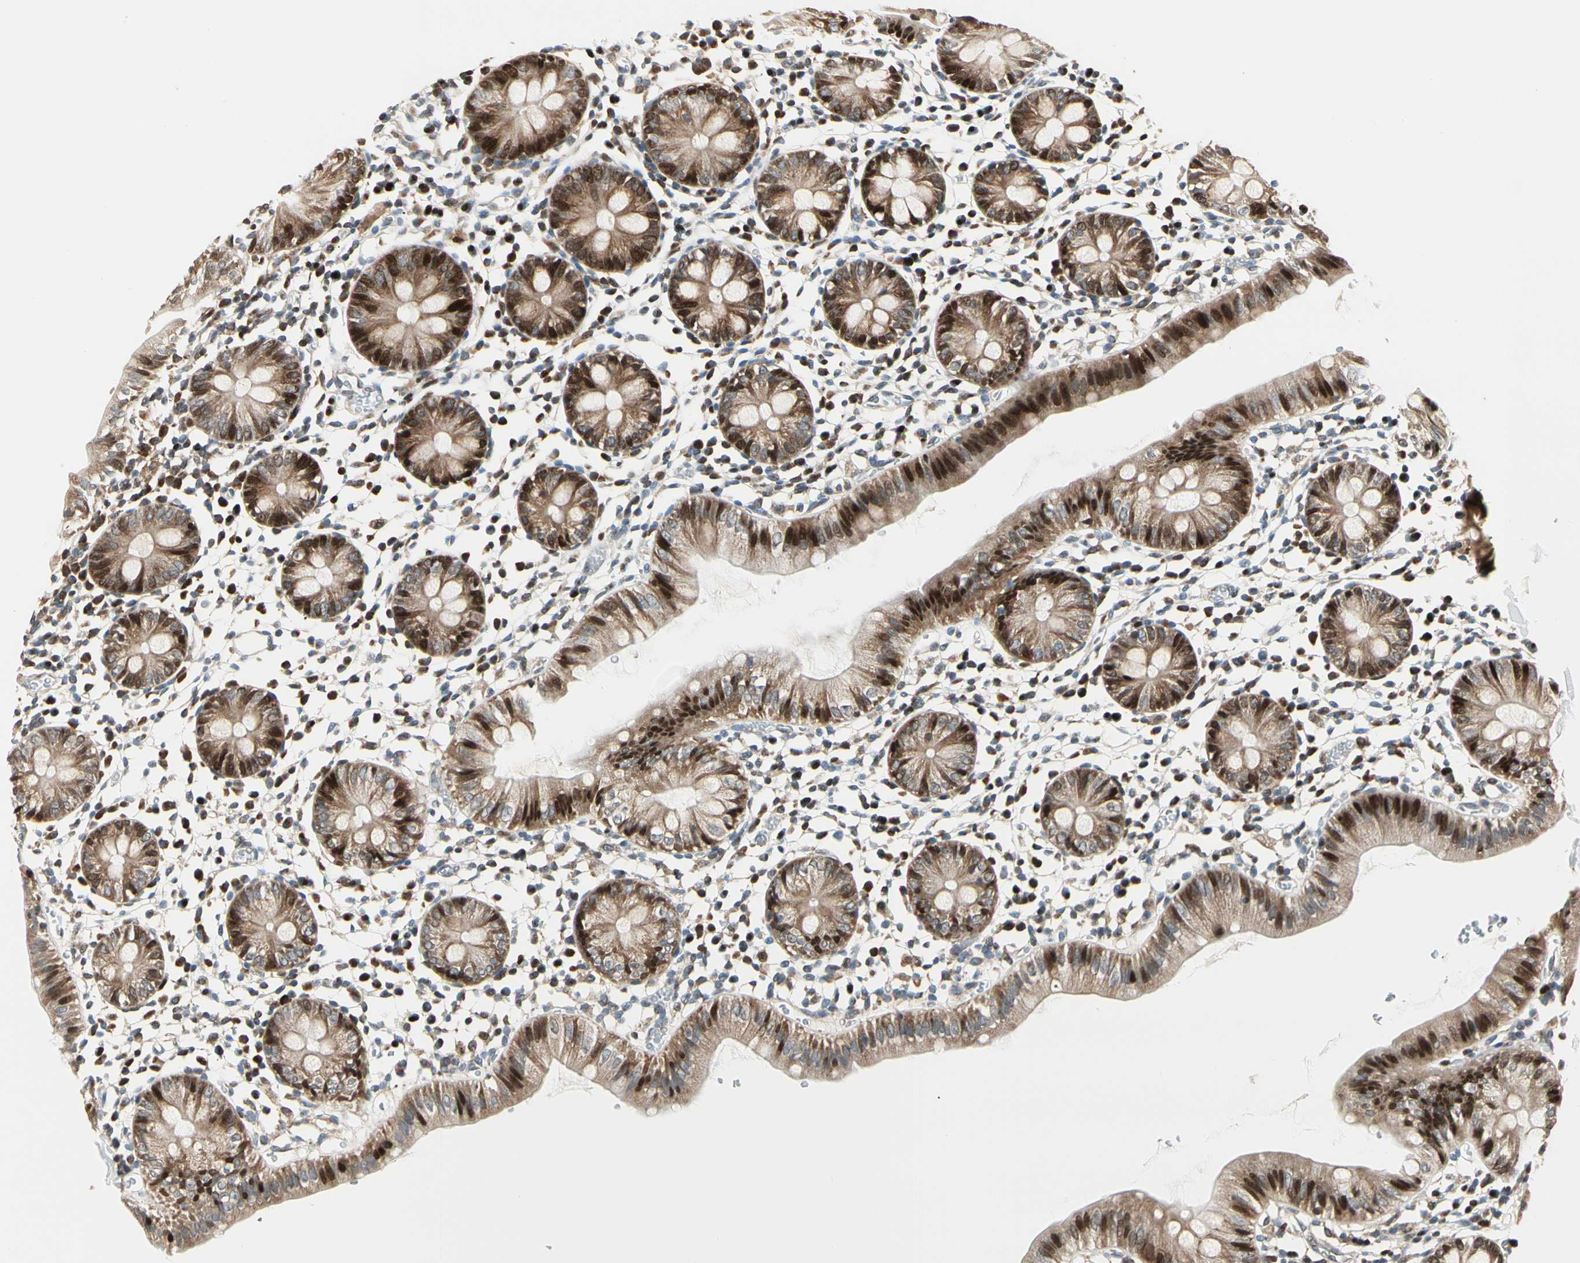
{"staining": {"intensity": "weak", "quantity": ">75%", "location": "cytoplasmic/membranous"}, "tissue": "colon", "cell_type": "Endothelial cells", "image_type": "normal", "snomed": [{"axis": "morphology", "description": "Normal tissue, NOS"}, {"axis": "topography", "description": "Colon"}], "caption": "Protein analysis of normal colon shows weak cytoplasmic/membranous positivity in approximately >75% of endothelial cells.", "gene": "IP6K2", "patient": {"sex": "male", "age": 14}}